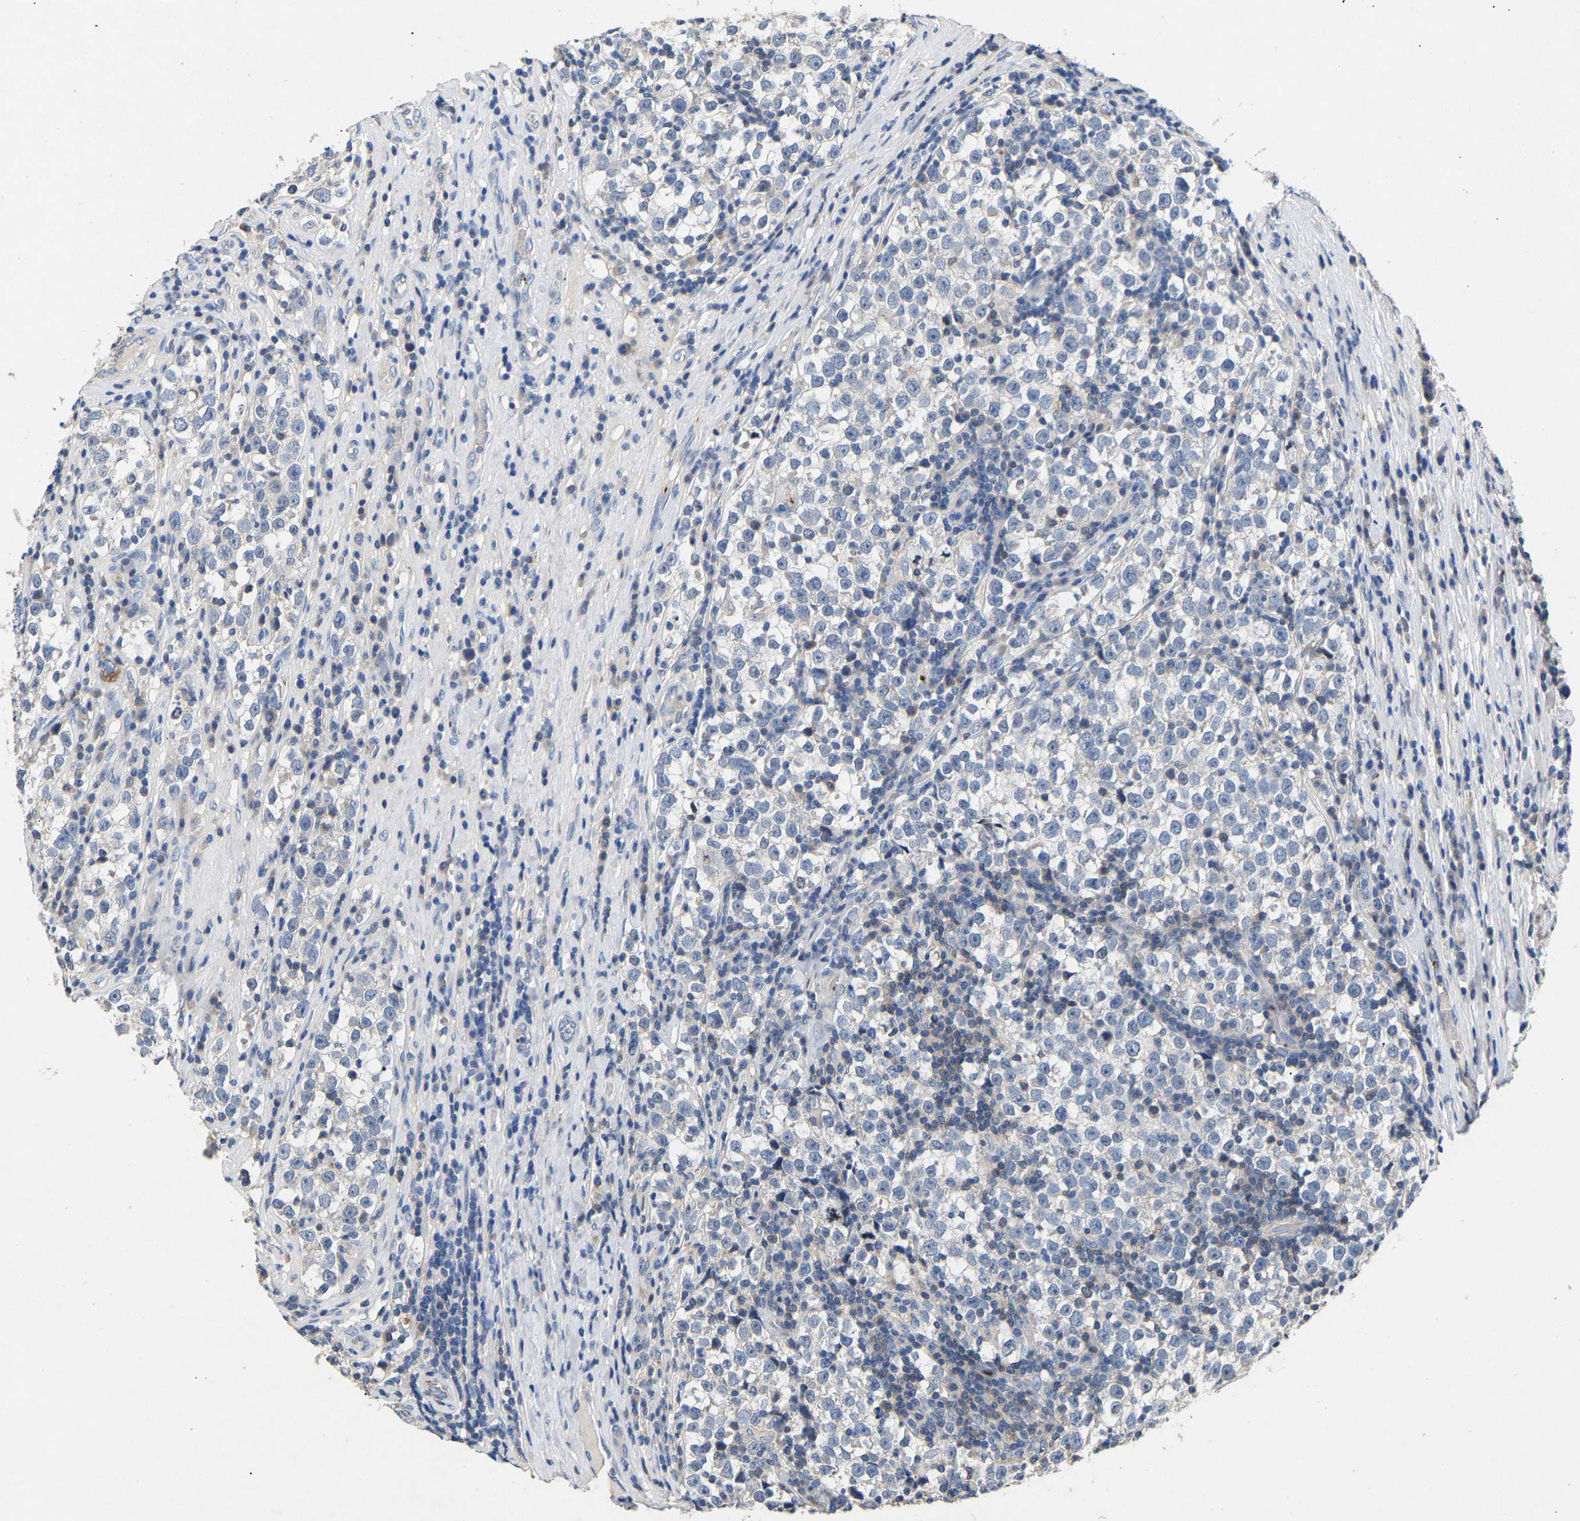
{"staining": {"intensity": "negative", "quantity": "none", "location": "none"}, "tissue": "testis cancer", "cell_type": "Tumor cells", "image_type": "cancer", "snomed": [{"axis": "morphology", "description": "Normal tissue, NOS"}, {"axis": "morphology", "description": "Seminoma, NOS"}, {"axis": "topography", "description": "Testis"}], "caption": "Tumor cells are negative for protein expression in human testis cancer.", "gene": "CCDC171", "patient": {"sex": "male", "age": 43}}